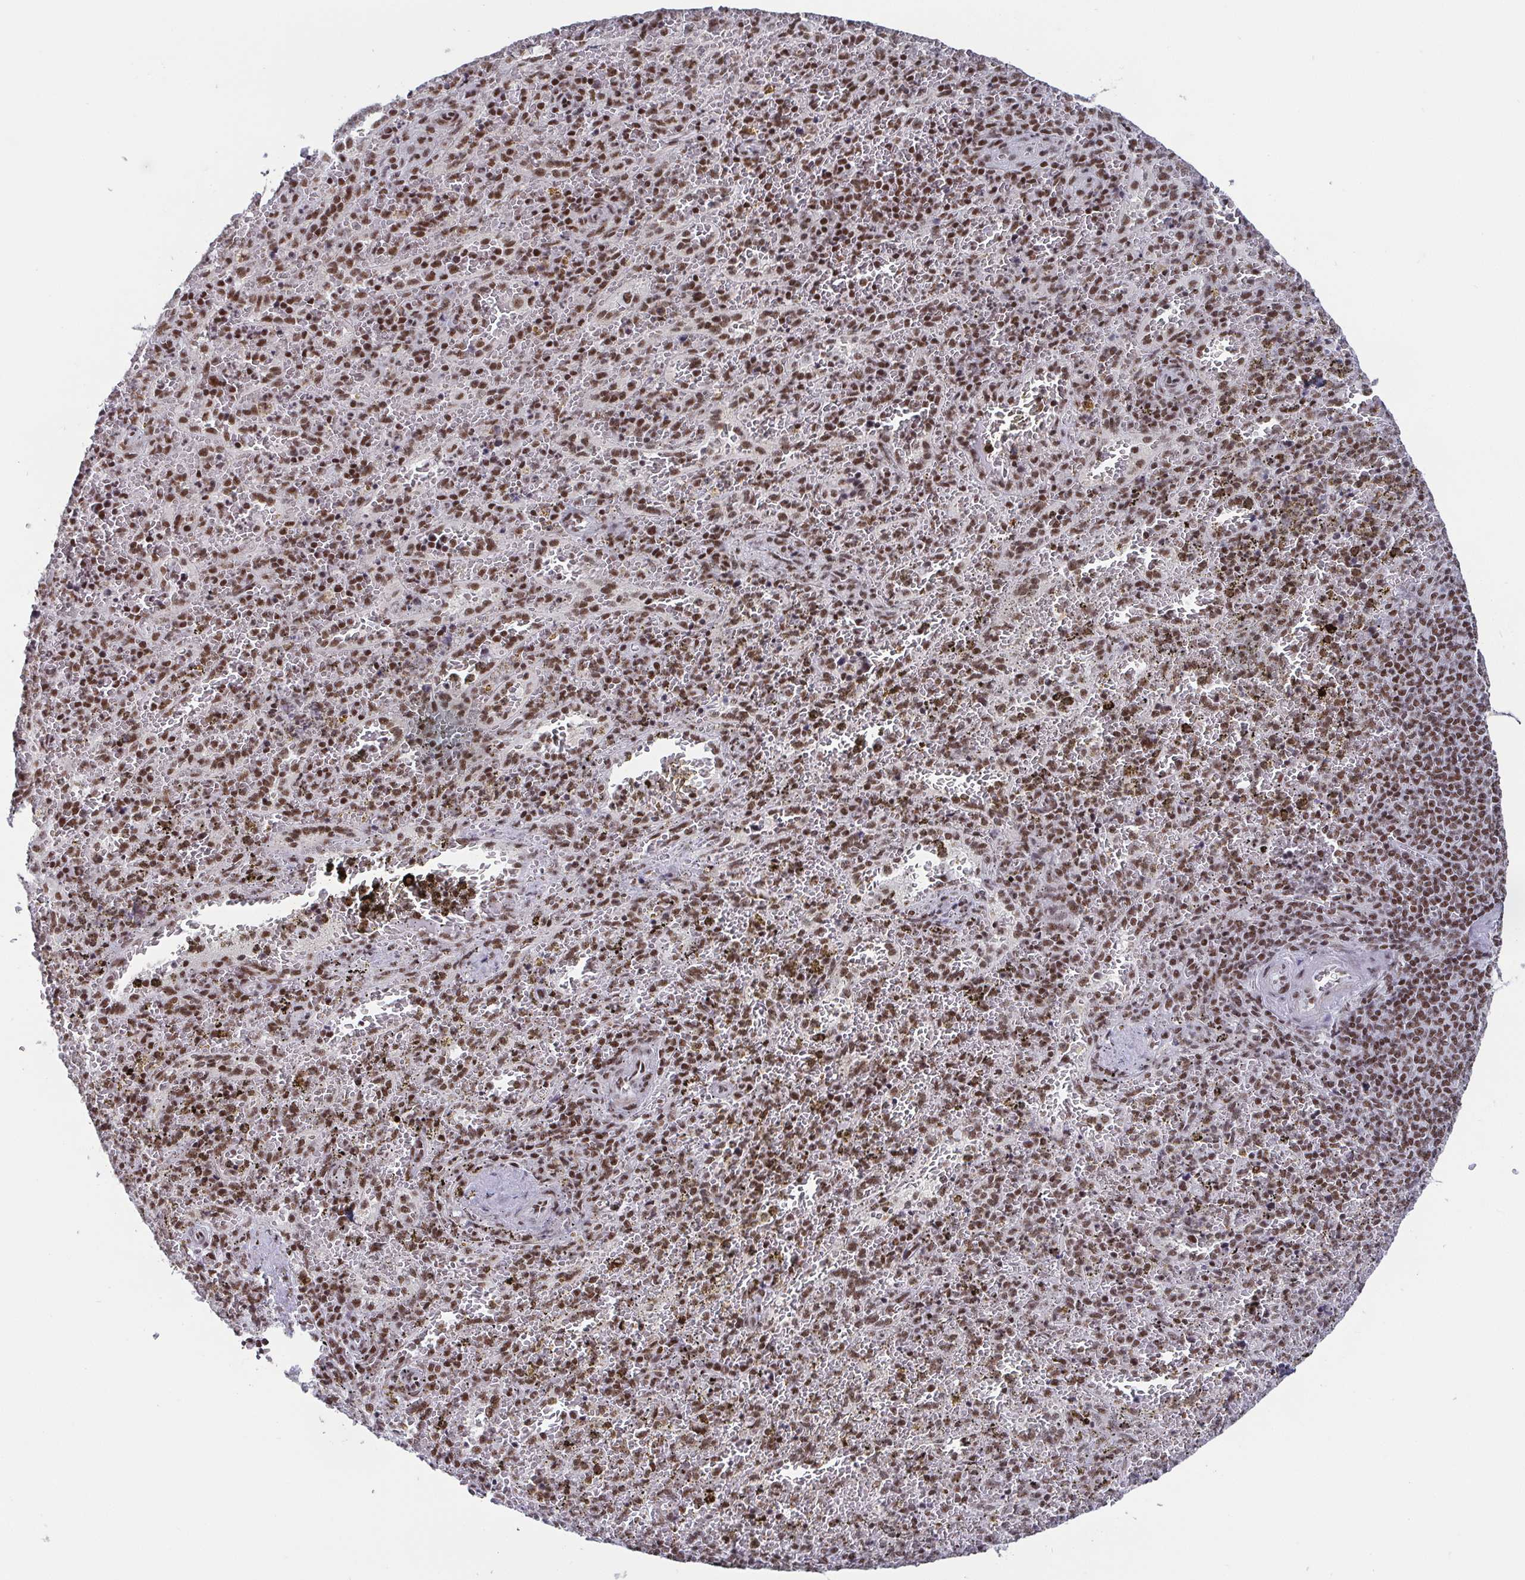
{"staining": {"intensity": "moderate", "quantity": ">75%", "location": "nuclear"}, "tissue": "spleen", "cell_type": "Cells in red pulp", "image_type": "normal", "snomed": [{"axis": "morphology", "description": "Normal tissue, NOS"}, {"axis": "topography", "description": "Spleen"}], "caption": "This image demonstrates IHC staining of unremarkable human spleen, with medium moderate nuclear expression in approximately >75% of cells in red pulp.", "gene": "CTCF", "patient": {"sex": "female", "age": 50}}